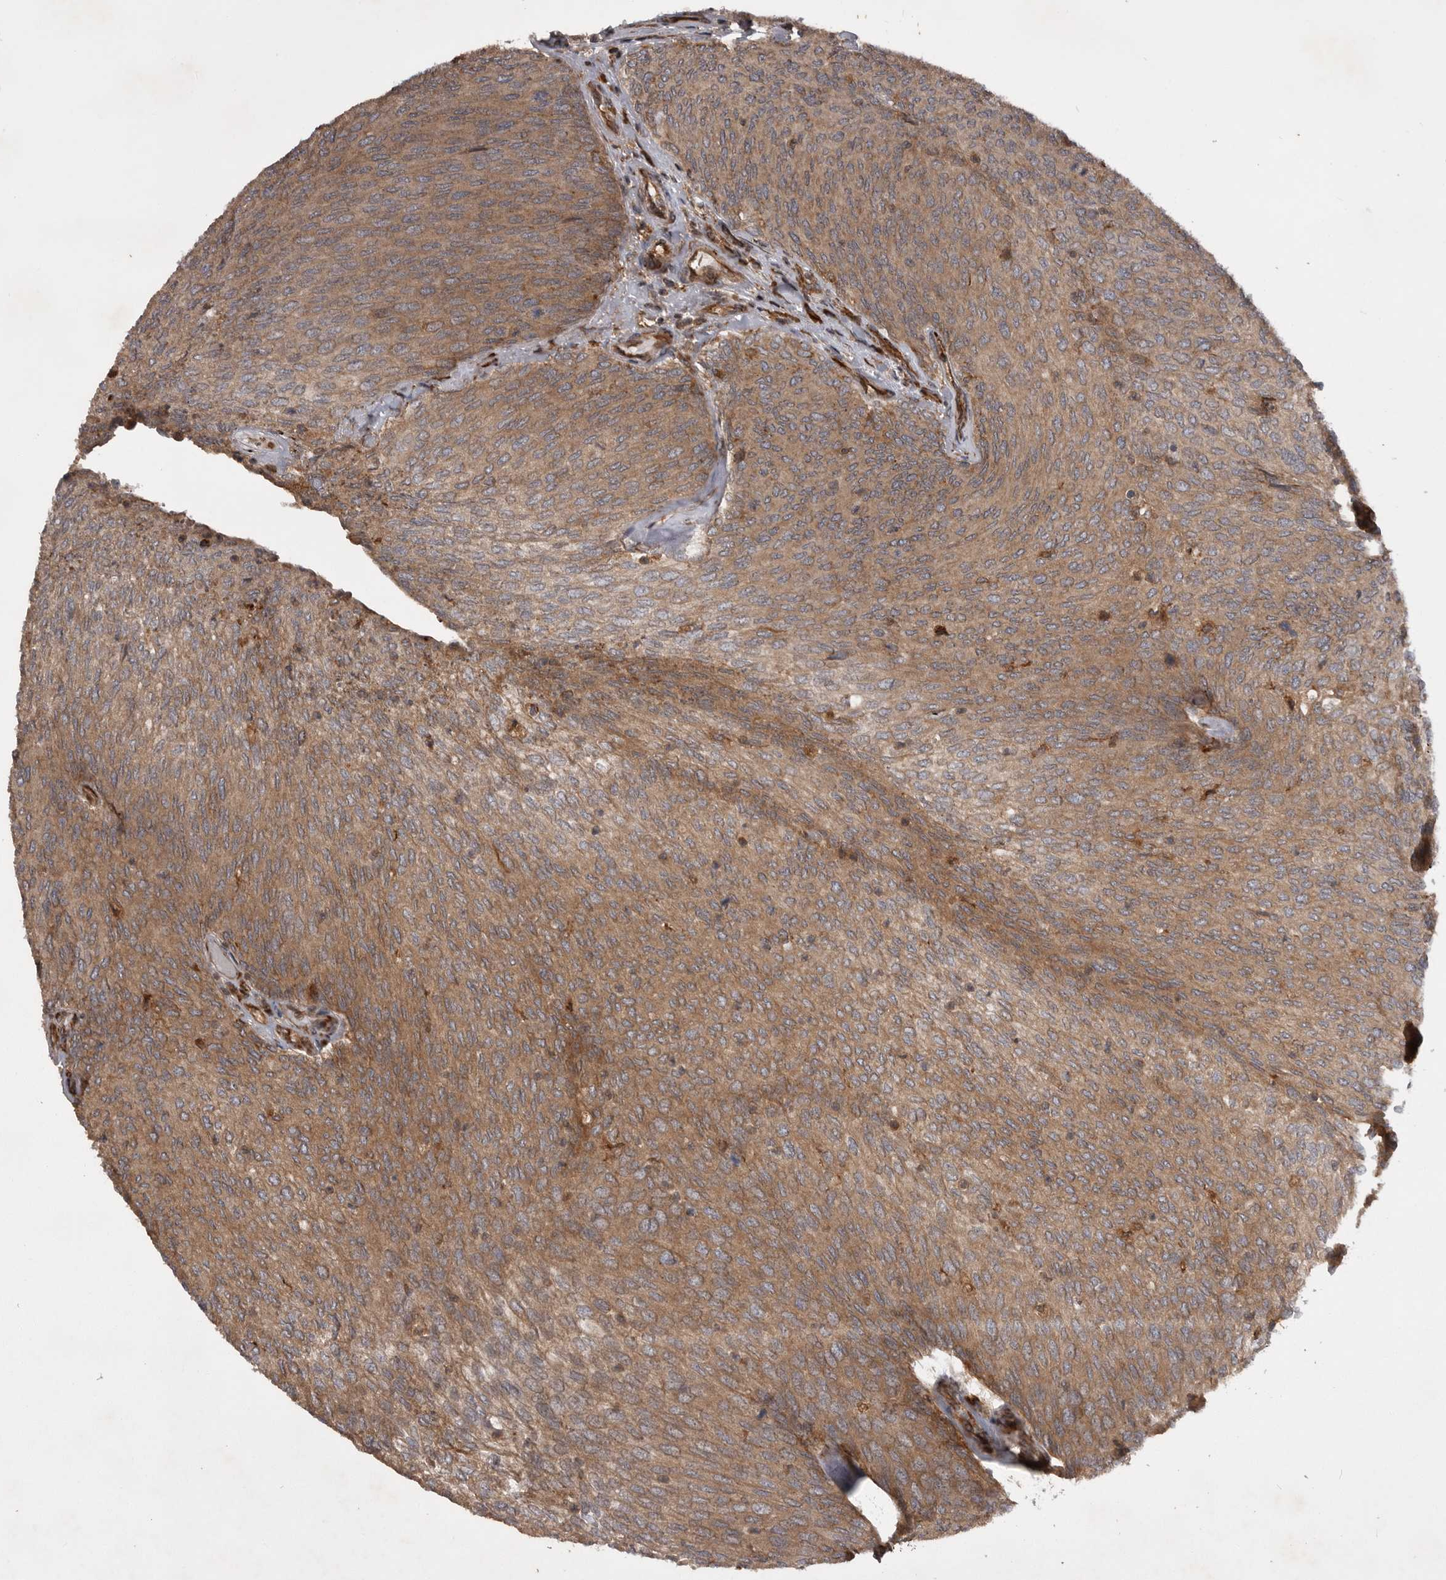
{"staining": {"intensity": "moderate", "quantity": ">75%", "location": "cytoplasmic/membranous"}, "tissue": "urothelial cancer", "cell_type": "Tumor cells", "image_type": "cancer", "snomed": [{"axis": "morphology", "description": "Urothelial carcinoma, Low grade"}, {"axis": "topography", "description": "Urinary bladder"}], "caption": "Immunohistochemical staining of human urothelial carcinoma (low-grade) demonstrates medium levels of moderate cytoplasmic/membranous protein expression in about >75% of tumor cells. Using DAB (brown) and hematoxylin (blue) stains, captured at high magnification using brightfield microscopy.", "gene": "RAB3GAP2", "patient": {"sex": "female", "age": 79}}